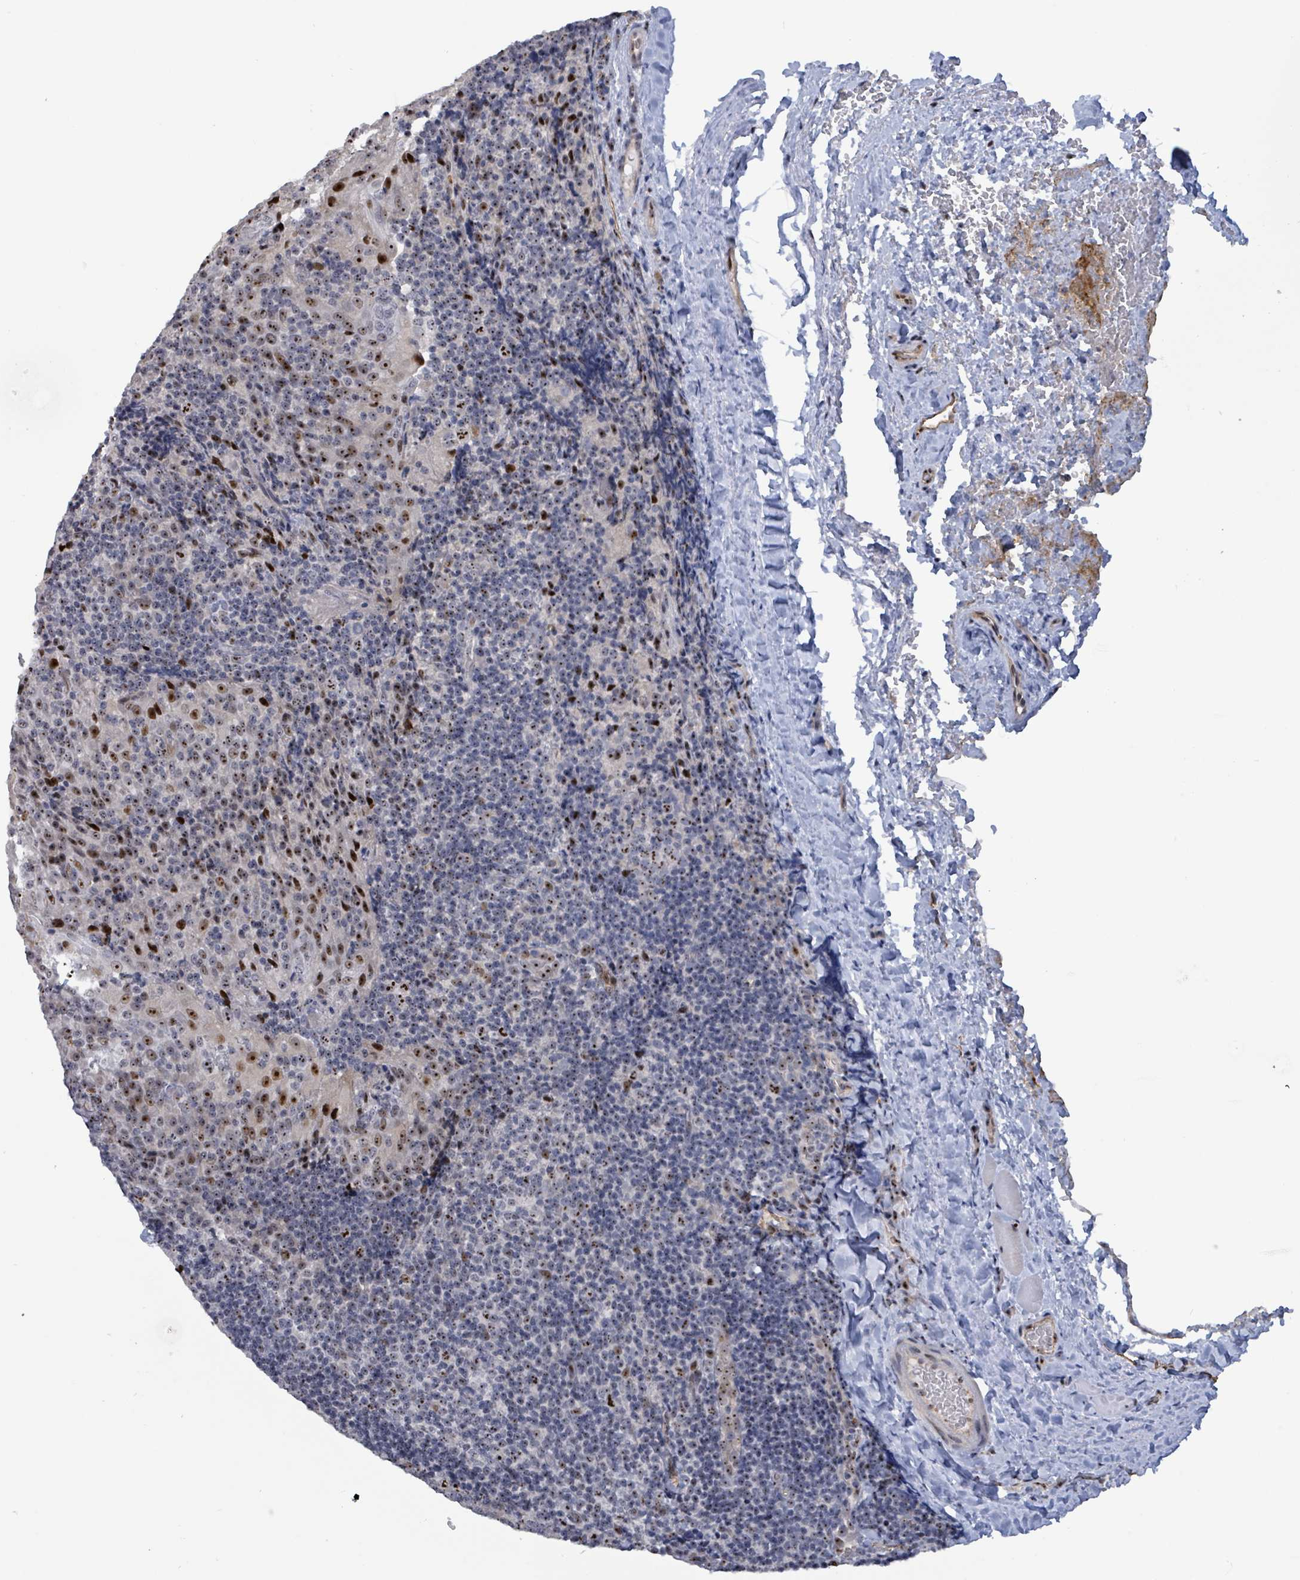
{"staining": {"intensity": "moderate", "quantity": "<25%", "location": "nuclear"}, "tissue": "tonsil", "cell_type": "Germinal center cells", "image_type": "normal", "snomed": [{"axis": "morphology", "description": "Normal tissue, NOS"}, {"axis": "topography", "description": "Tonsil"}], "caption": "An image of tonsil stained for a protein reveals moderate nuclear brown staining in germinal center cells. The staining was performed using DAB (3,3'-diaminobenzidine) to visualize the protein expression in brown, while the nuclei were stained in blue with hematoxylin (Magnification: 20x).", "gene": "RRN3", "patient": {"sex": "male", "age": 17}}